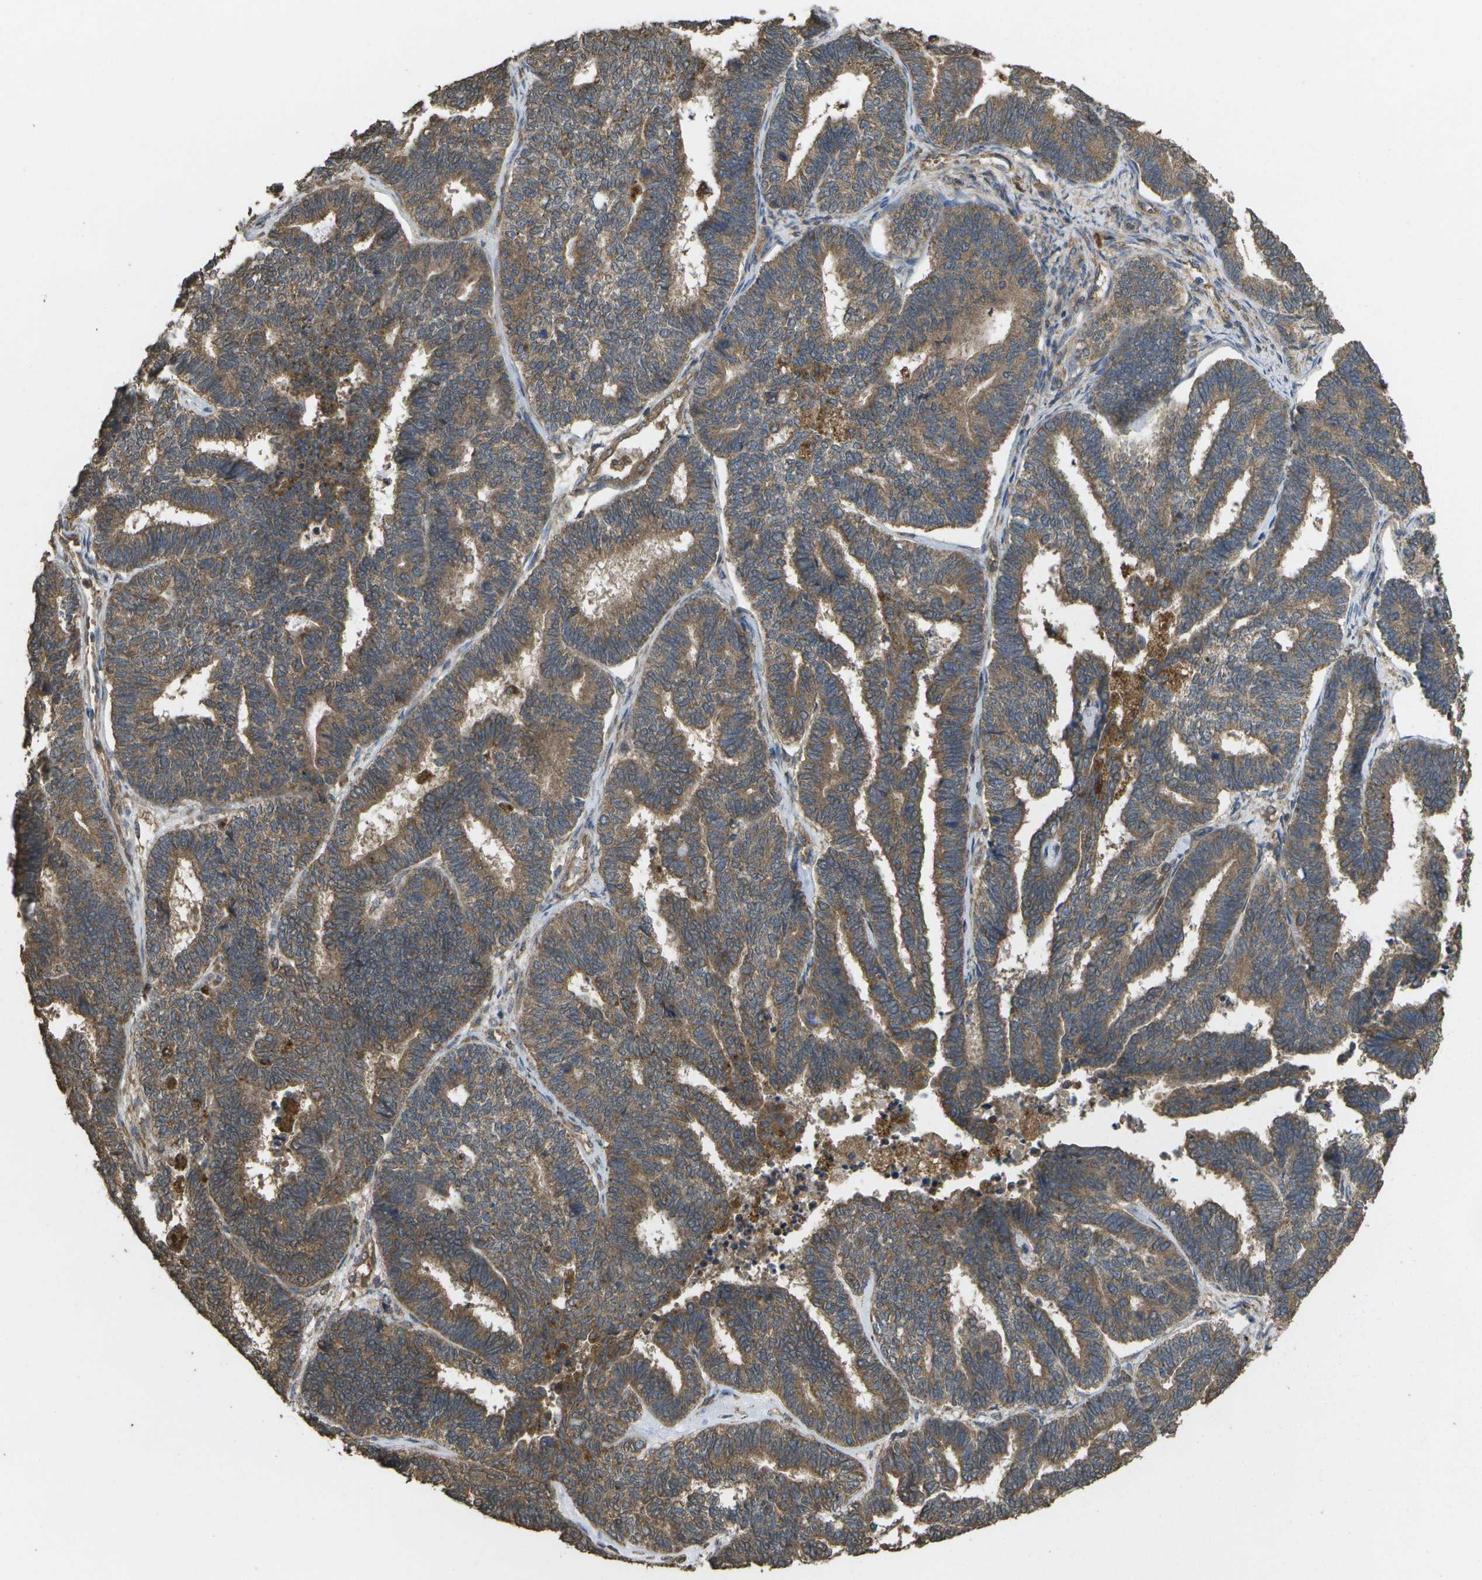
{"staining": {"intensity": "moderate", "quantity": ">75%", "location": "cytoplasmic/membranous"}, "tissue": "endometrial cancer", "cell_type": "Tumor cells", "image_type": "cancer", "snomed": [{"axis": "morphology", "description": "Adenocarcinoma, NOS"}, {"axis": "topography", "description": "Endometrium"}], "caption": "Immunohistochemistry photomicrograph of human endometrial adenocarcinoma stained for a protein (brown), which demonstrates medium levels of moderate cytoplasmic/membranous positivity in approximately >75% of tumor cells.", "gene": "SACS", "patient": {"sex": "female", "age": 70}}